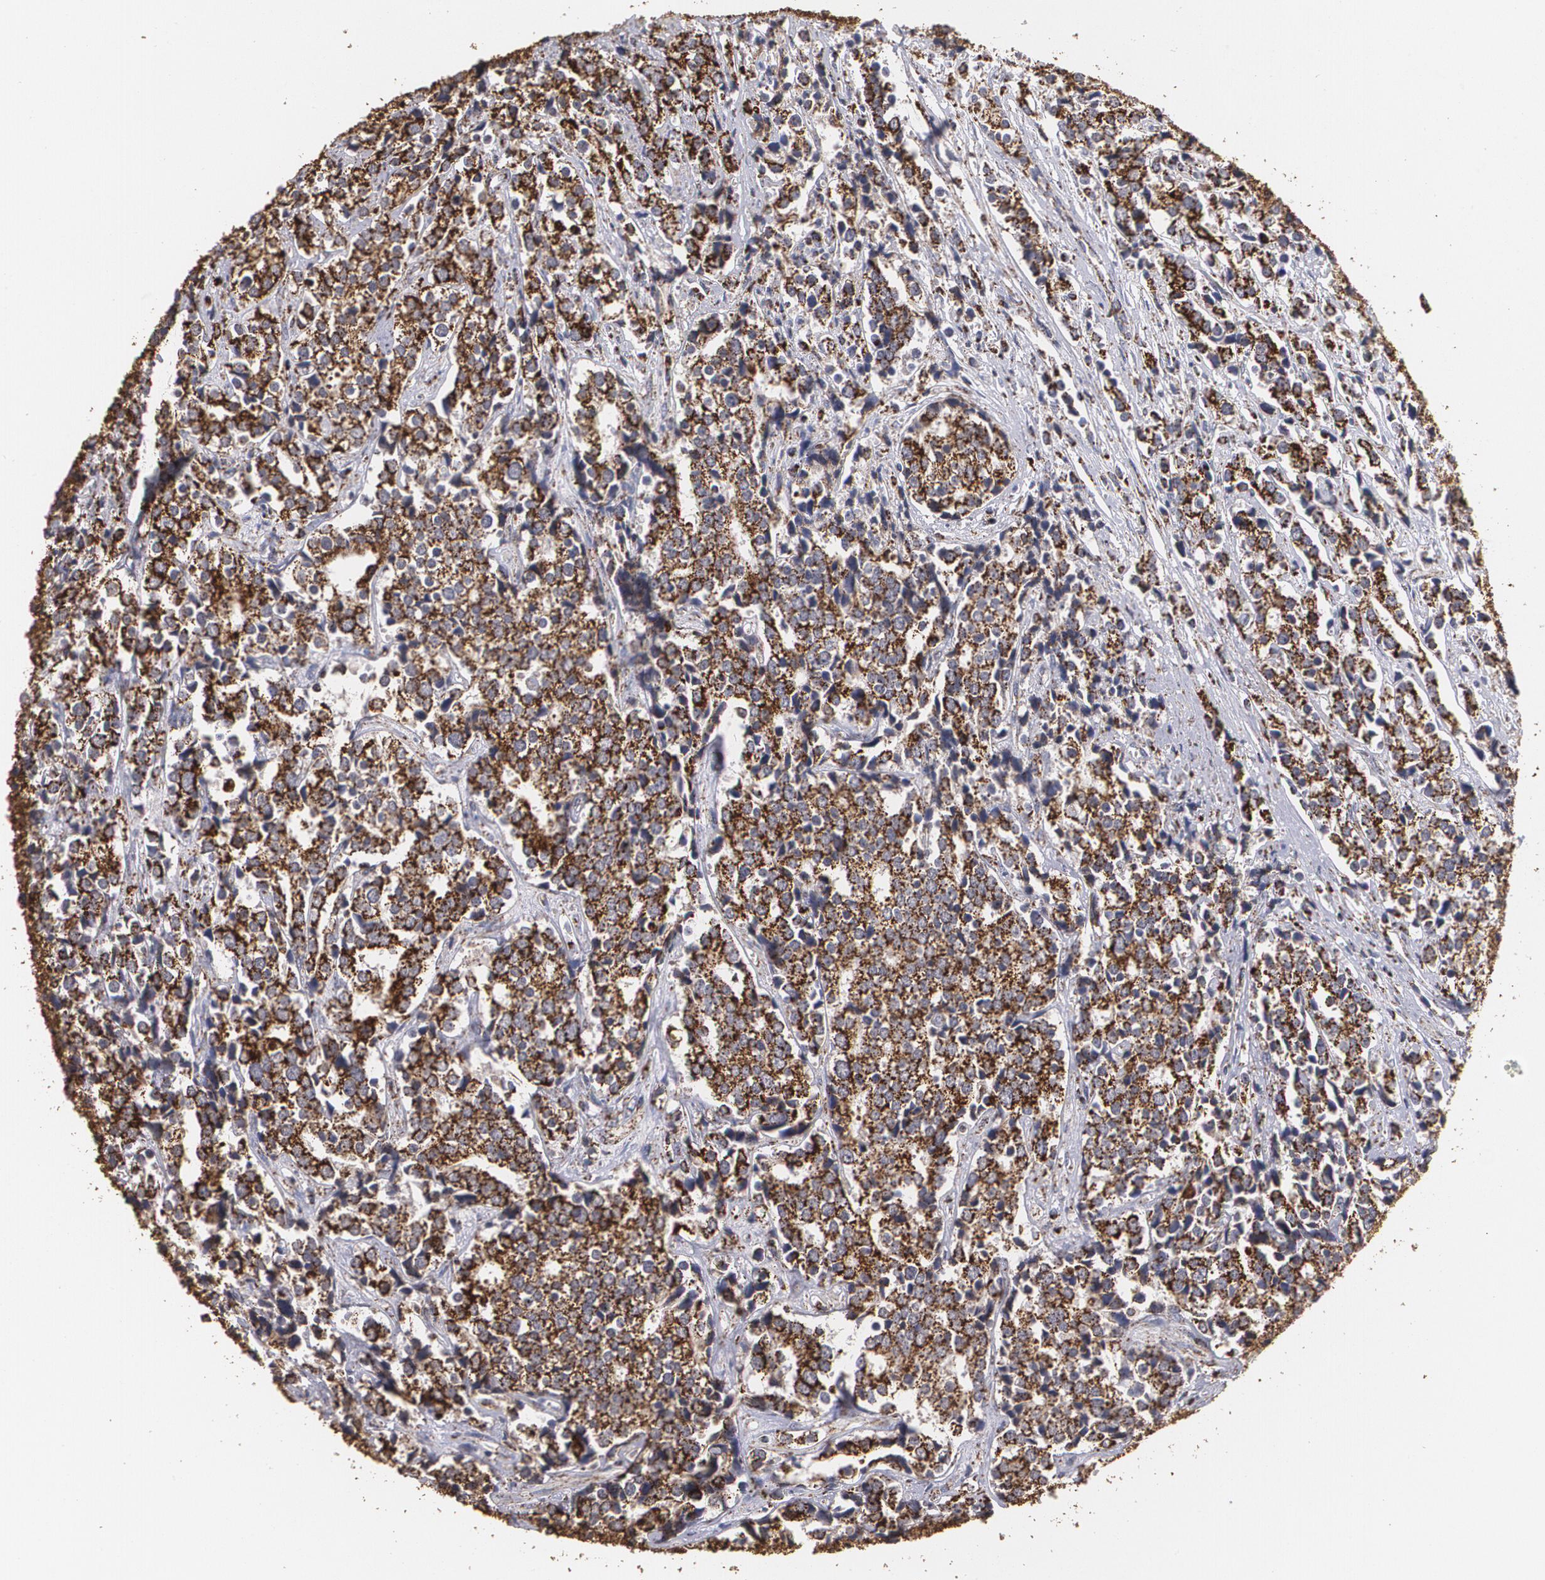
{"staining": {"intensity": "strong", "quantity": ">75%", "location": "cytoplasmic/membranous"}, "tissue": "prostate cancer", "cell_type": "Tumor cells", "image_type": "cancer", "snomed": [{"axis": "morphology", "description": "Adenocarcinoma, High grade"}, {"axis": "topography", "description": "Prostate"}], "caption": "High-magnification brightfield microscopy of prostate cancer stained with DAB (brown) and counterstained with hematoxylin (blue). tumor cells exhibit strong cytoplasmic/membranous positivity is seen in approximately>75% of cells.", "gene": "HSPD1", "patient": {"sex": "male", "age": 71}}